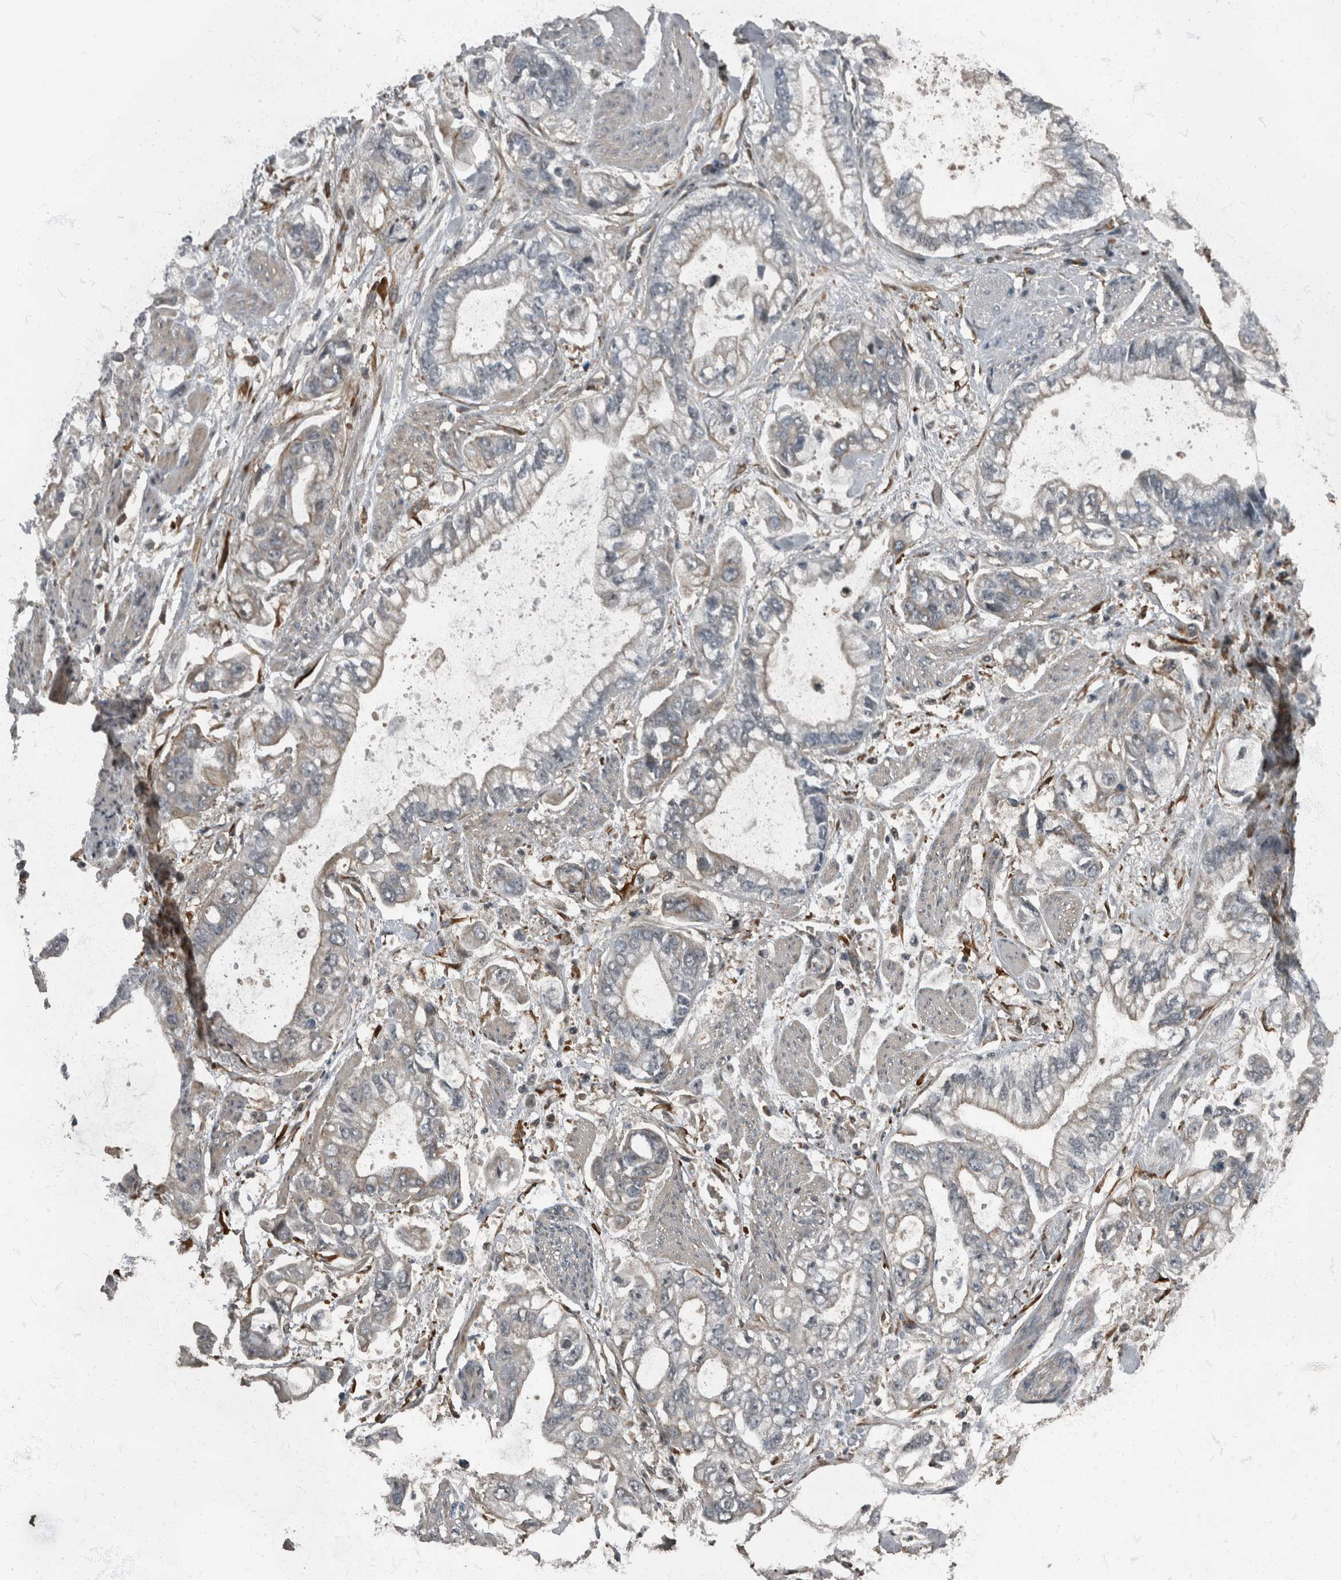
{"staining": {"intensity": "negative", "quantity": "none", "location": "none"}, "tissue": "stomach cancer", "cell_type": "Tumor cells", "image_type": "cancer", "snomed": [{"axis": "morphology", "description": "Normal tissue, NOS"}, {"axis": "morphology", "description": "Adenocarcinoma, NOS"}, {"axis": "topography", "description": "Stomach"}], "caption": "This is an immunohistochemistry (IHC) image of human adenocarcinoma (stomach). There is no staining in tumor cells.", "gene": "RABGGTB", "patient": {"sex": "male", "age": 62}}